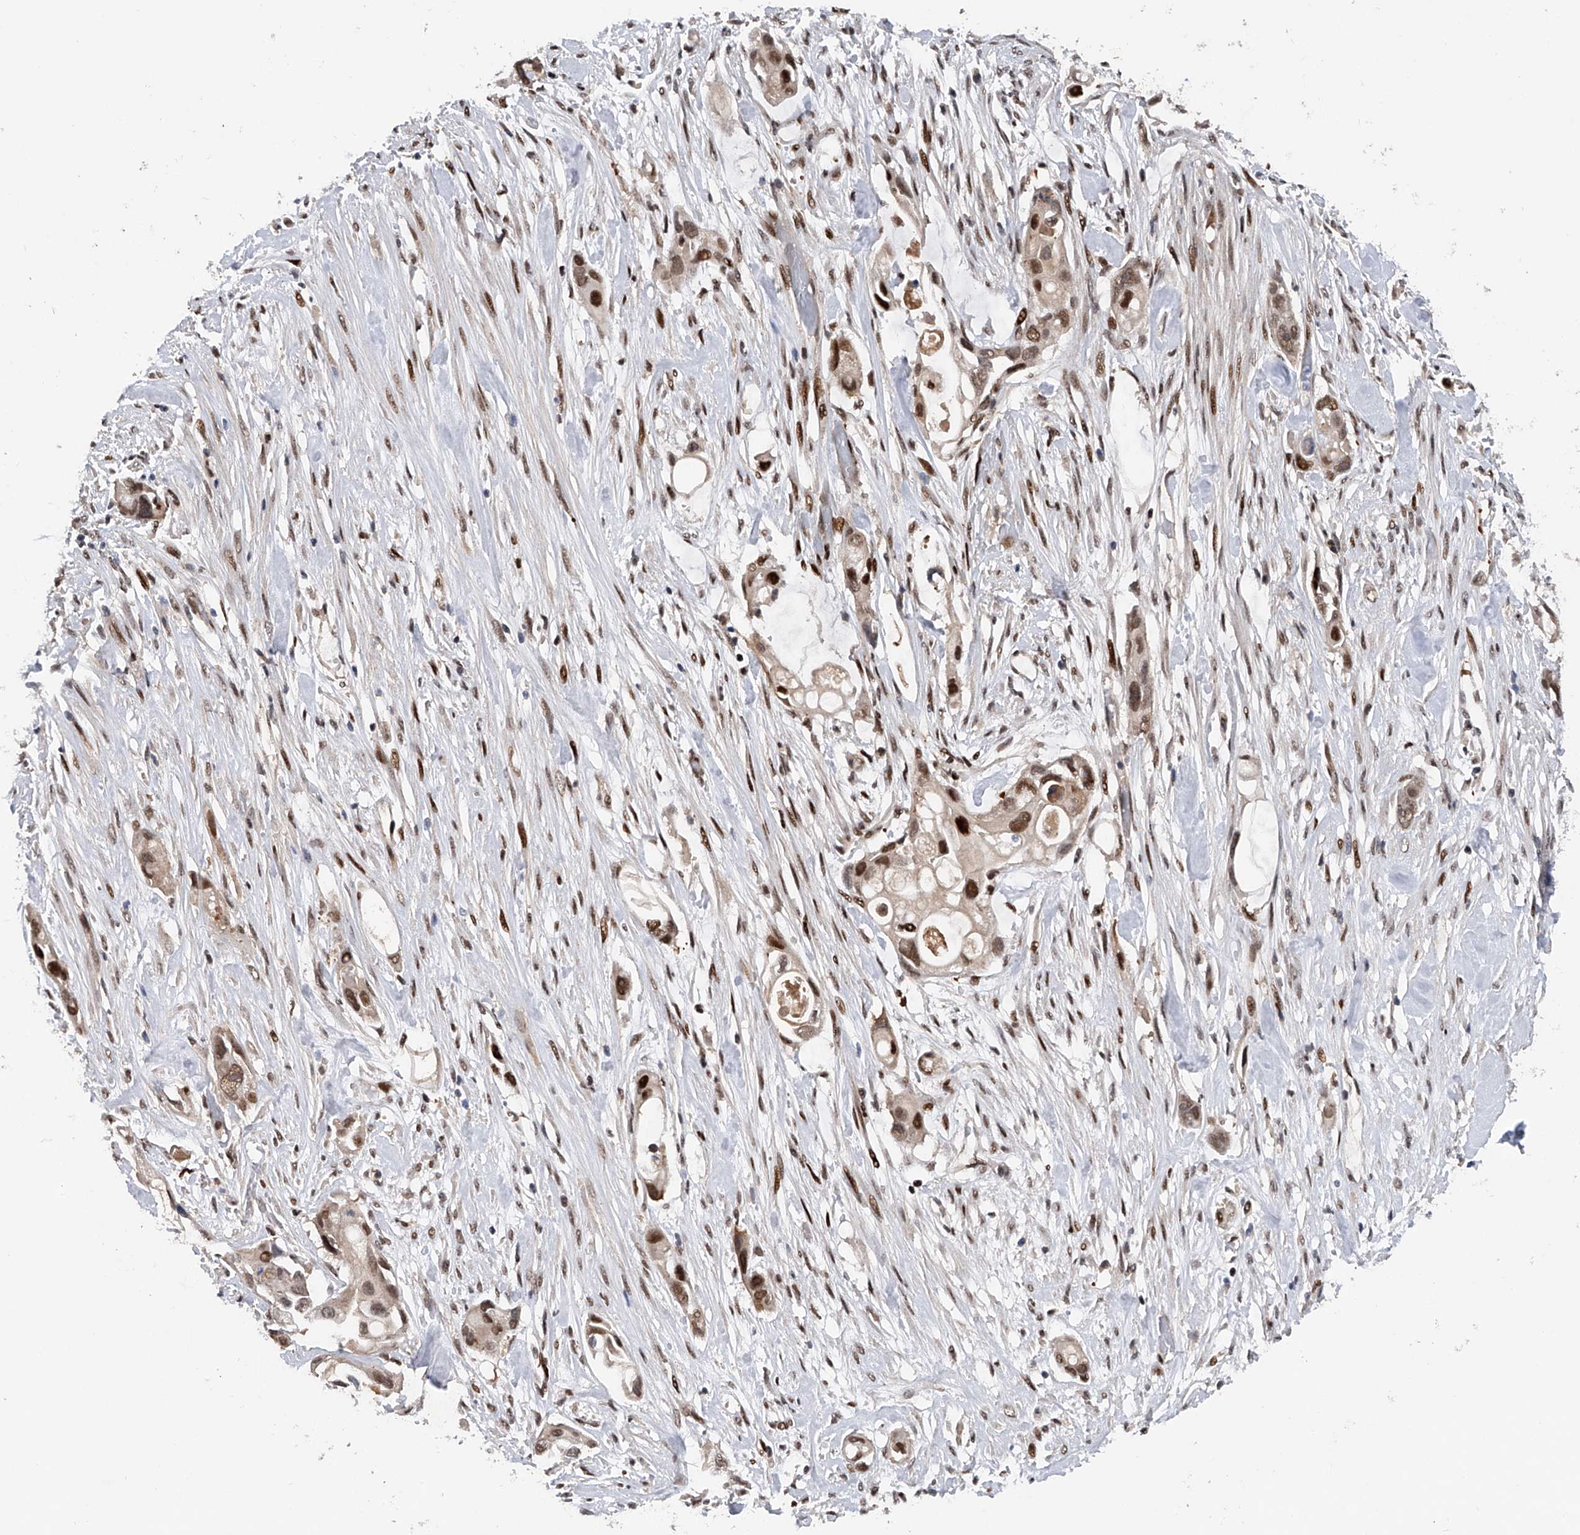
{"staining": {"intensity": "moderate", "quantity": ">75%", "location": "nuclear"}, "tissue": "pancreatic cancer", "cell_type": "Tumor cells", "image_type": "cancer", "snomed": [{"axis": "morphology", "description": "Adenocarcinoma, NOS"}, {"axis": "topography", "description": "Pancreas"}], "caption": "Pancreatic cancer stained for a protein (brown) shows moderate nuclear positive staining in about >75% of tumor cells.", "gene": "RWDD2A", "patient": {"sex": "female", "age": 60}}